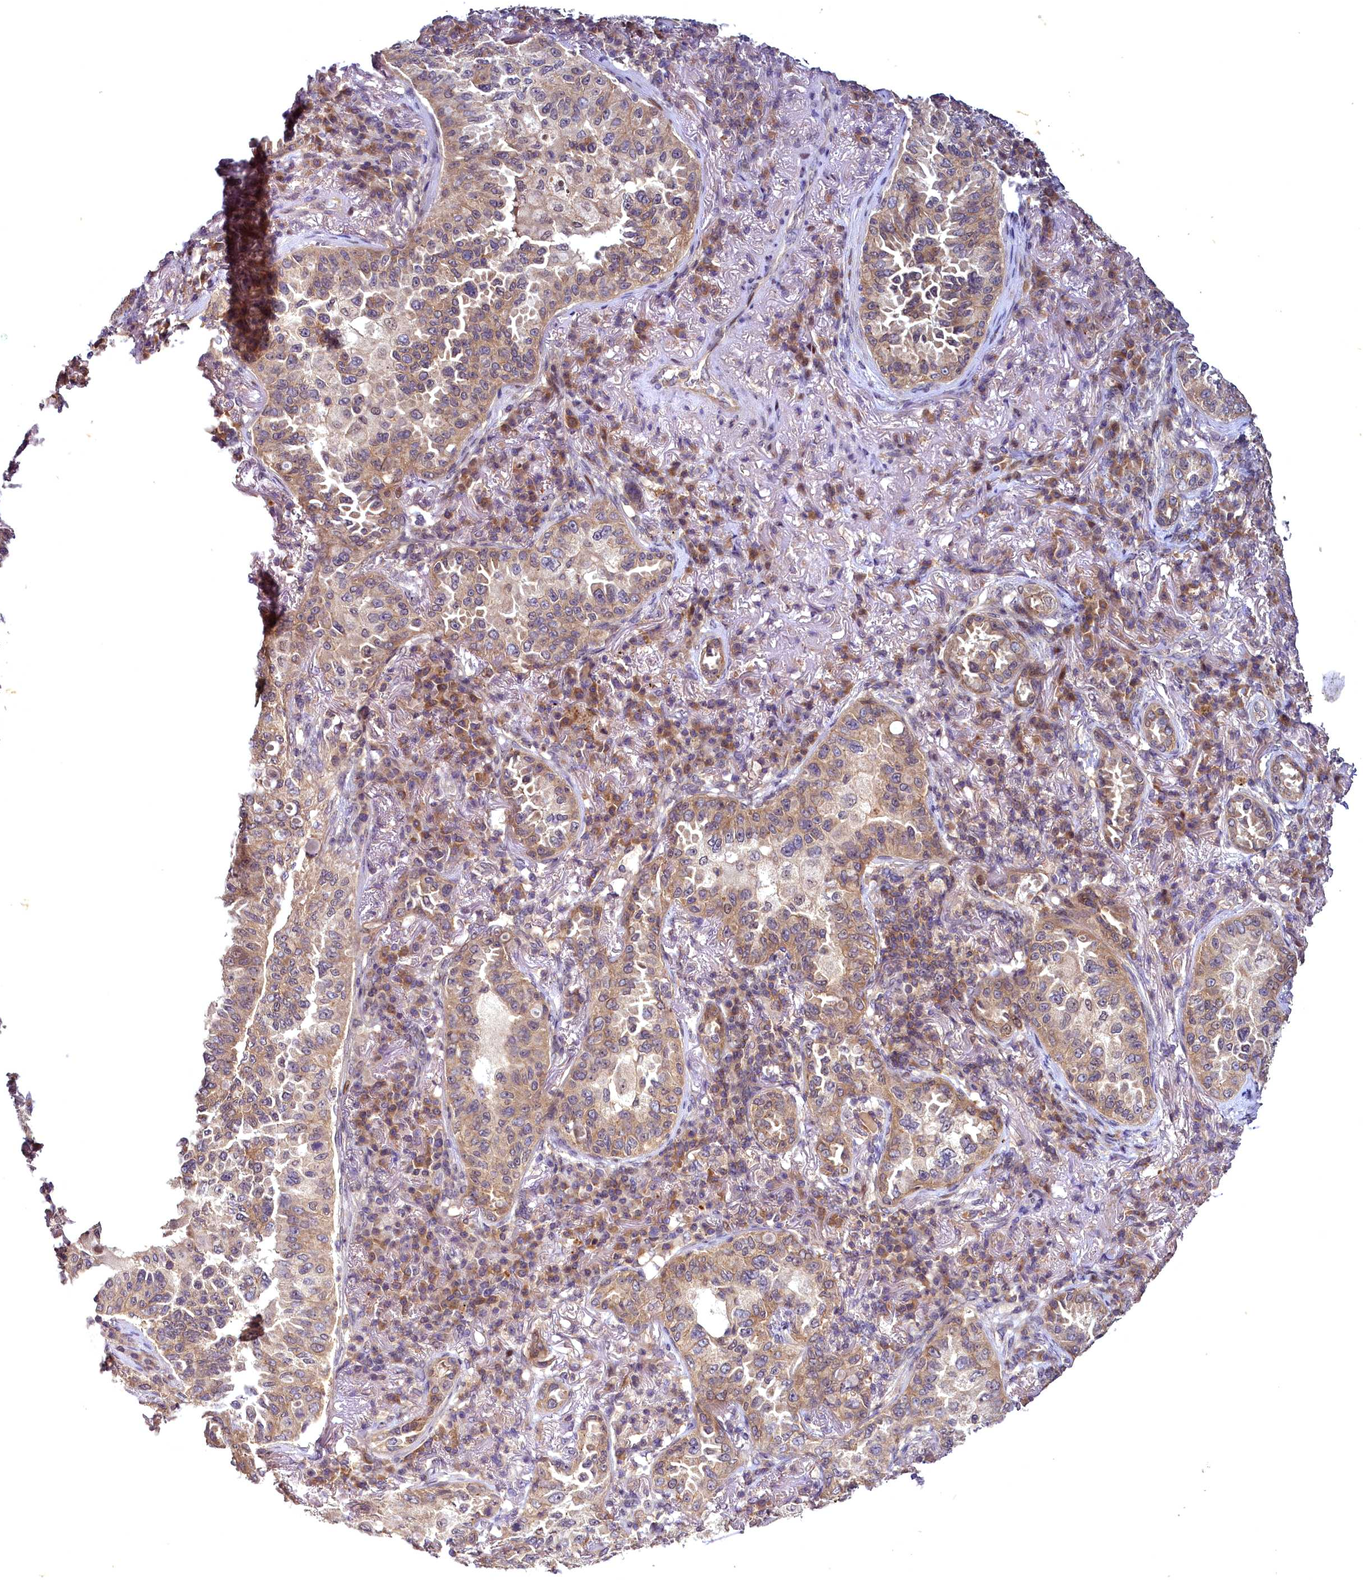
{"staining": {"intensity": "moderate", "quantity": ">75%", "location": "cytoplasmic/membranous"}, "tissue": "lung cancer", "cell_type": "Tumor cells", "image_type": "cancer", "snomed": [{"axis": "morphology", "description": "Adenocarcinoma, NOS"}, {"axis": "topography", "description": "Lung"}], "caption": "Lung cancer stained with a brown dye exhibits moderate cytoplasmic/membranous positive positivity in about >75% of tumor cells.", "gene": "TMEM39A", "patient": {"sex": "female", "age": 69}}